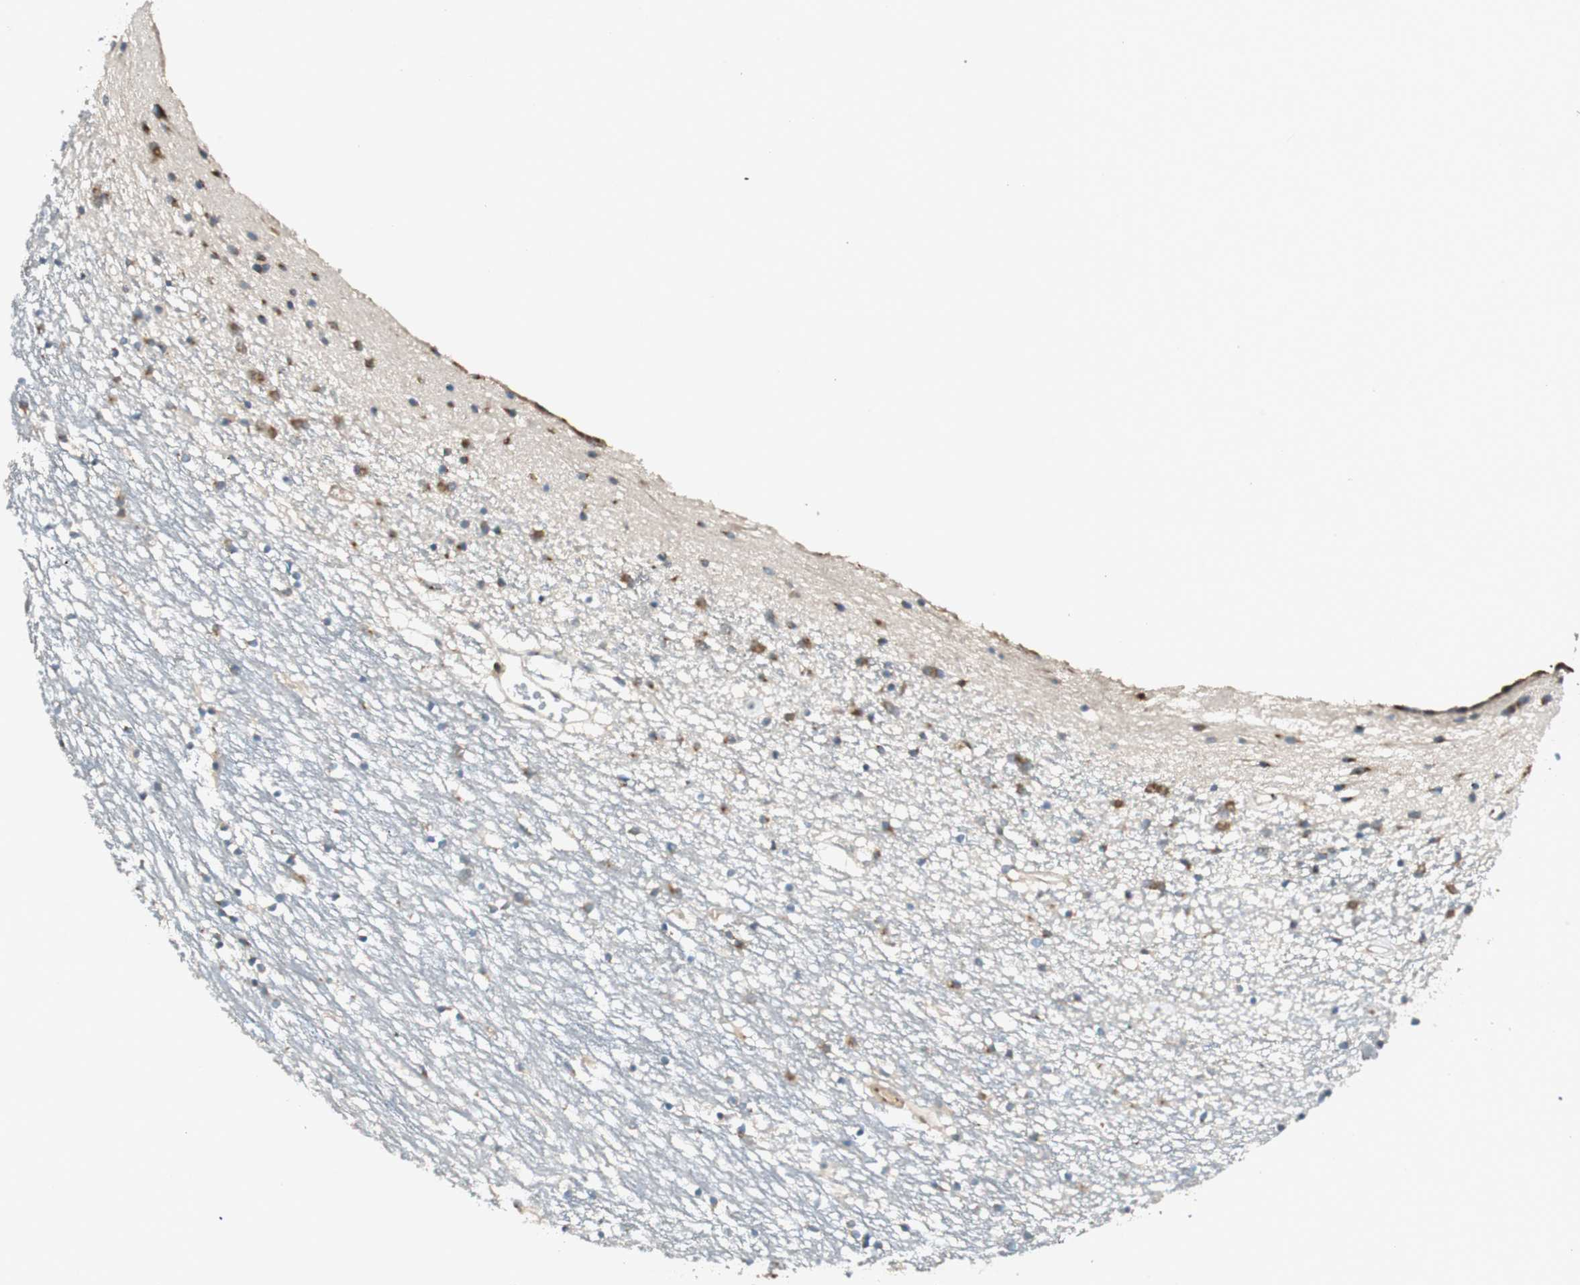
{"staining": {"intensity": "moderate", "quantity": "25%-75%", "location": "cytoplasmic/membranous"}, "tissue": "caudate", "cell_type": "Glial cells", "image_type": "normal", "snomed": [{"axis": "morphology", "description": "Normal tissue, NOS"}, {"axis": "topography", "description": "Lateral ventricle wall"}], "caption": "Moderate cytoplasmic/membranous expression is seen in about 25%-75% of glial cells in benign caudate.", "gene": "SEC16A", "patient": {"sex": "male", "age": 45}}